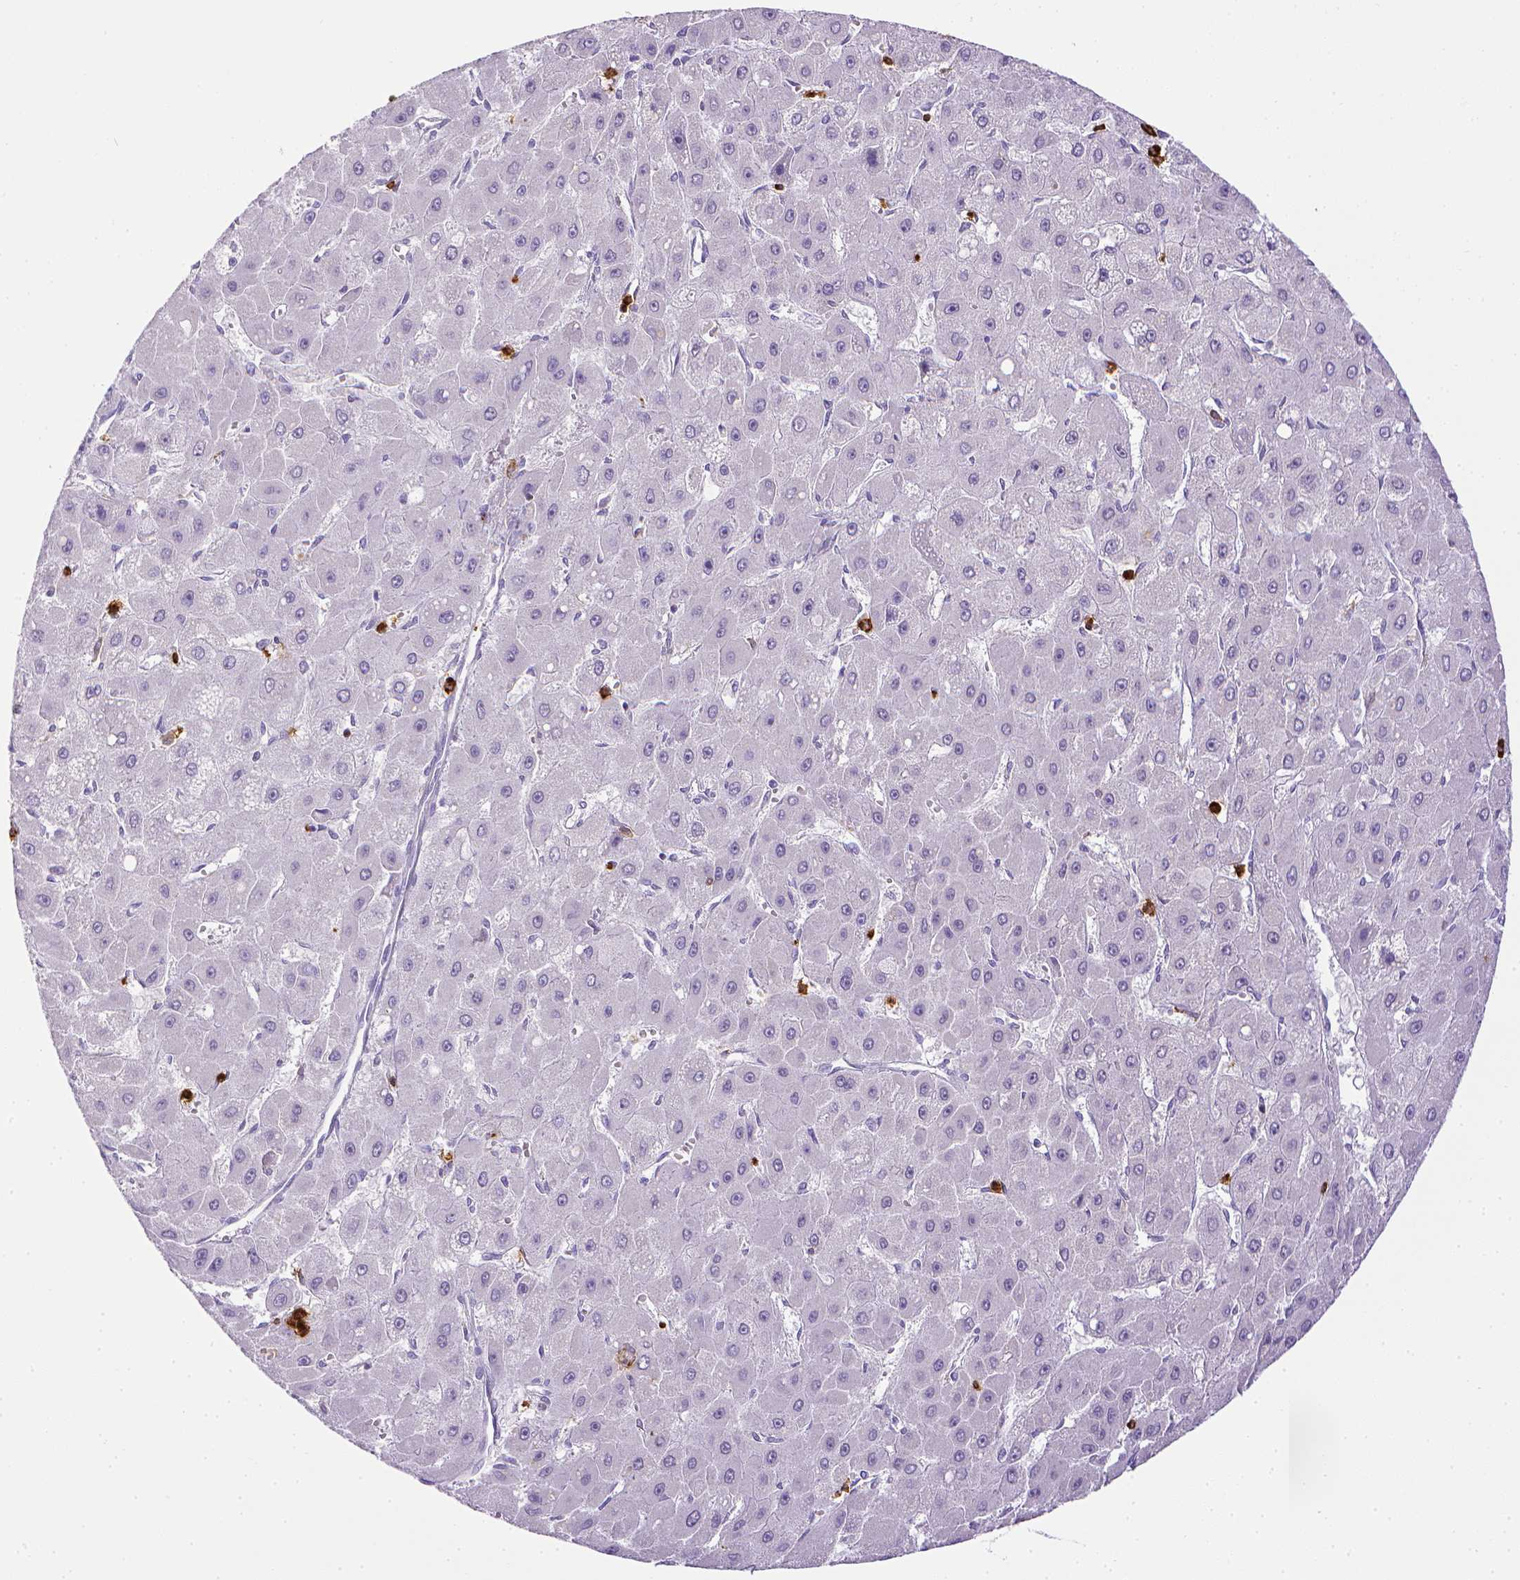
{"staining": {"intensity": "negative", "quantity": "none", "location": "none"}, "tissue": "liver cancer", "cell_type": "Tumor cells", "image_type": "cancer", "snomed": [{"axis": "morphology", "description": "Carcinoma, Hepatocellular, NOS"}, {"axis": "topography", "description": "Liver"}], "caption": "A histopathology image of human hepatocellular carcinoma (liver) is negative for staining in tumor cells. (Immunohistochemistry (ihc), brightfield microscopy, high magnification).", "gene": "ITGAM", "patient": {"sex": "female", "age": 25}}